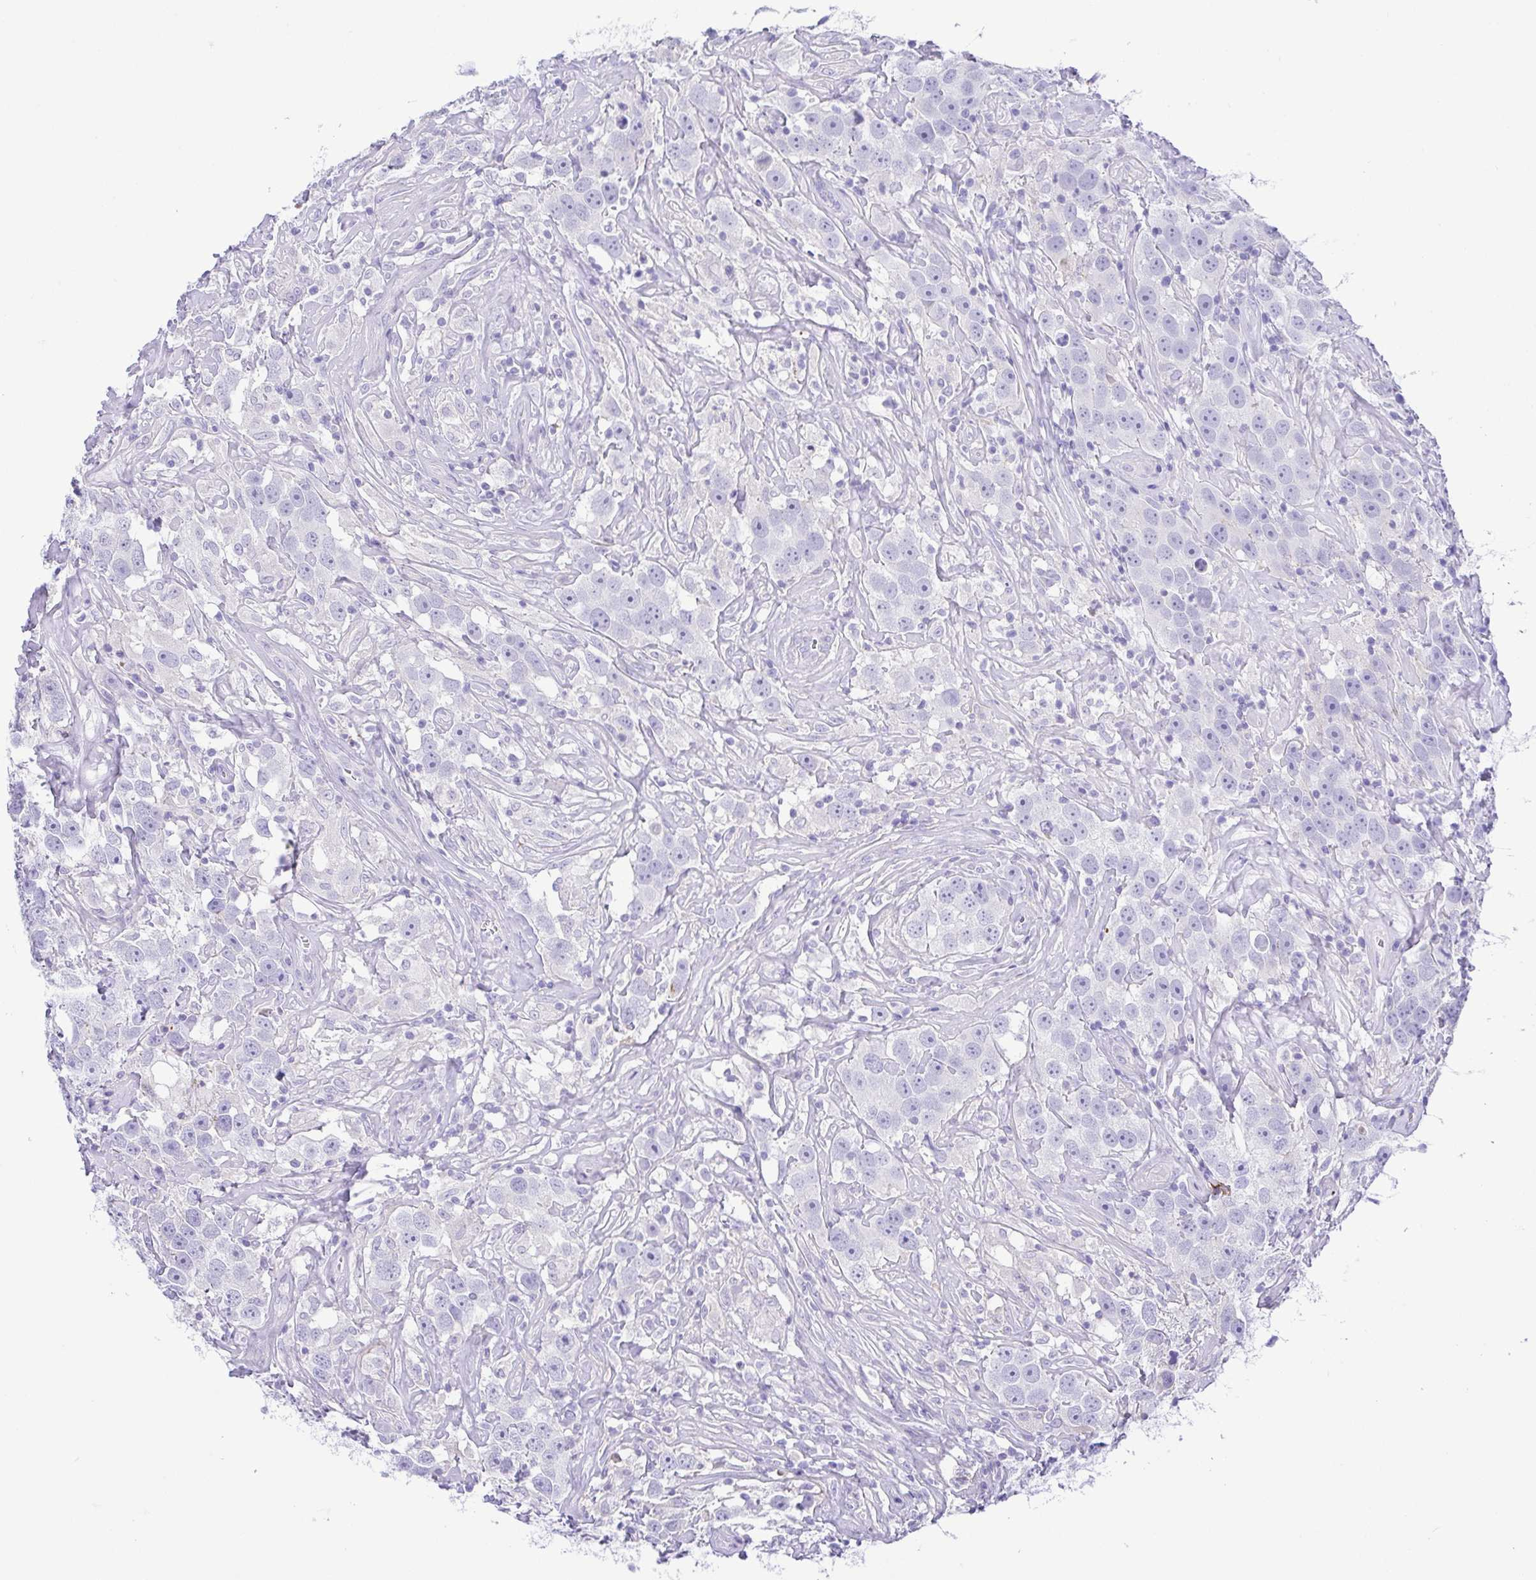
{"staining": {"intensity": "negative", "quantity": "none", "location": "none"}, "tissue": "testis cancer", "cell_type": "Tumor cells", "image_type": "cancer", "snomed": [{"axis": "morphology", "description": "Seminoma, NOS"}, {"axis": "topography", "description": "Testis"}], "caption": "The micrograph demonstrates no significant positivity in tumor cells of seminoma (testis).", "gene": "GPR182", "patient": {"sex": "male", "age": 49}}